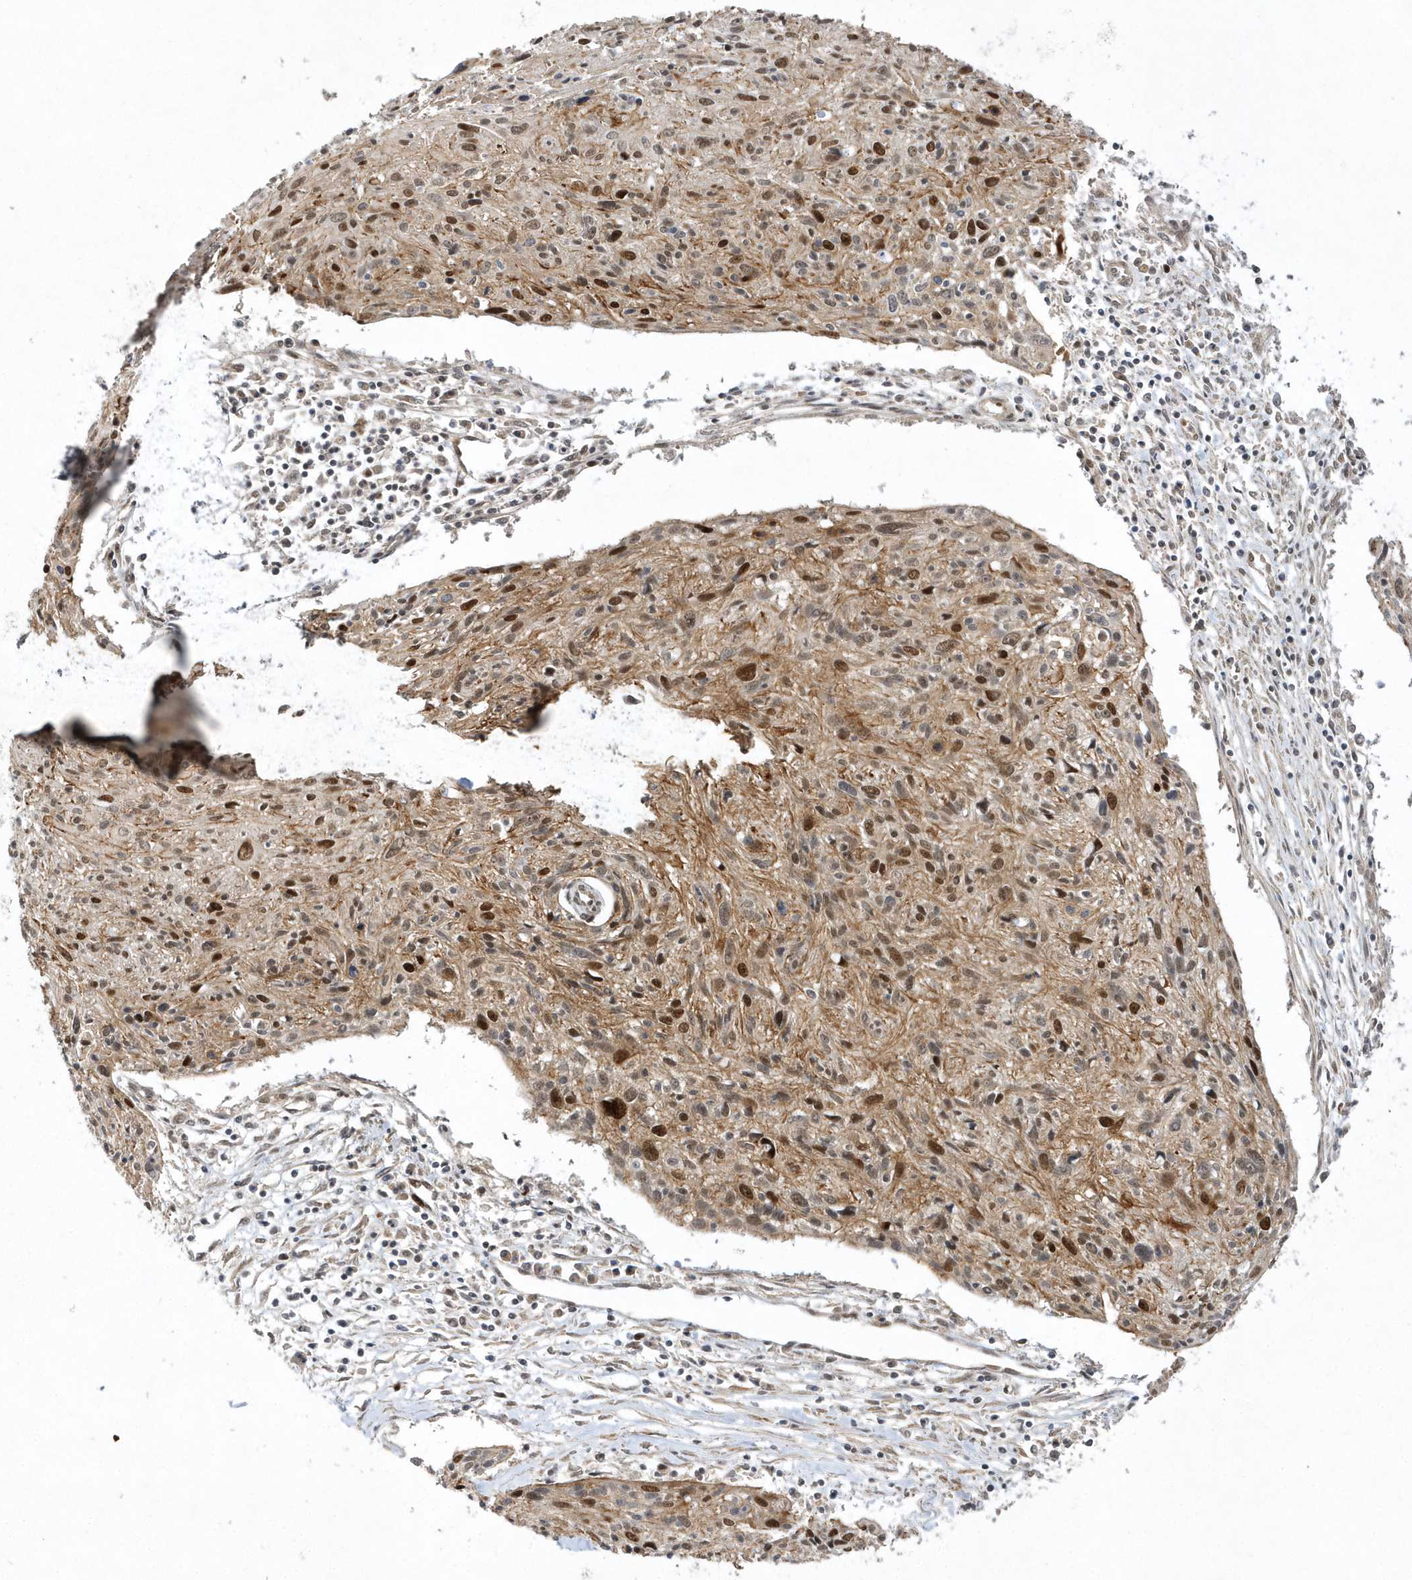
{"staining": {"intensity": "moderate", "quantity": ">75%", "location": "cytoplasmic/membranous,nuclear"}, "tissue": "cervical cancer", "cell_type": "Tumor cells", "image_type": "cancer", "snomed": [{"axis": "morphology", "description": "Squamous cell carcinoma, NOS"}, {"axis": "topography", "description": "Cervix"}], "caption": "Cervical cancer (squamous cell carcinoma) stained for a protein displays moderate cytoplasmic/membranous and nuclear positivity in tumor cells. The staining was performed using DAB (3,3'-diaminobenzidine) to visualize the protein expression in brown, while the nuclei were stained in blue with hematoxylin (Magnification: 20x).", "gene": "MXI1", "patient": {"sex": "female", "age": 51}}